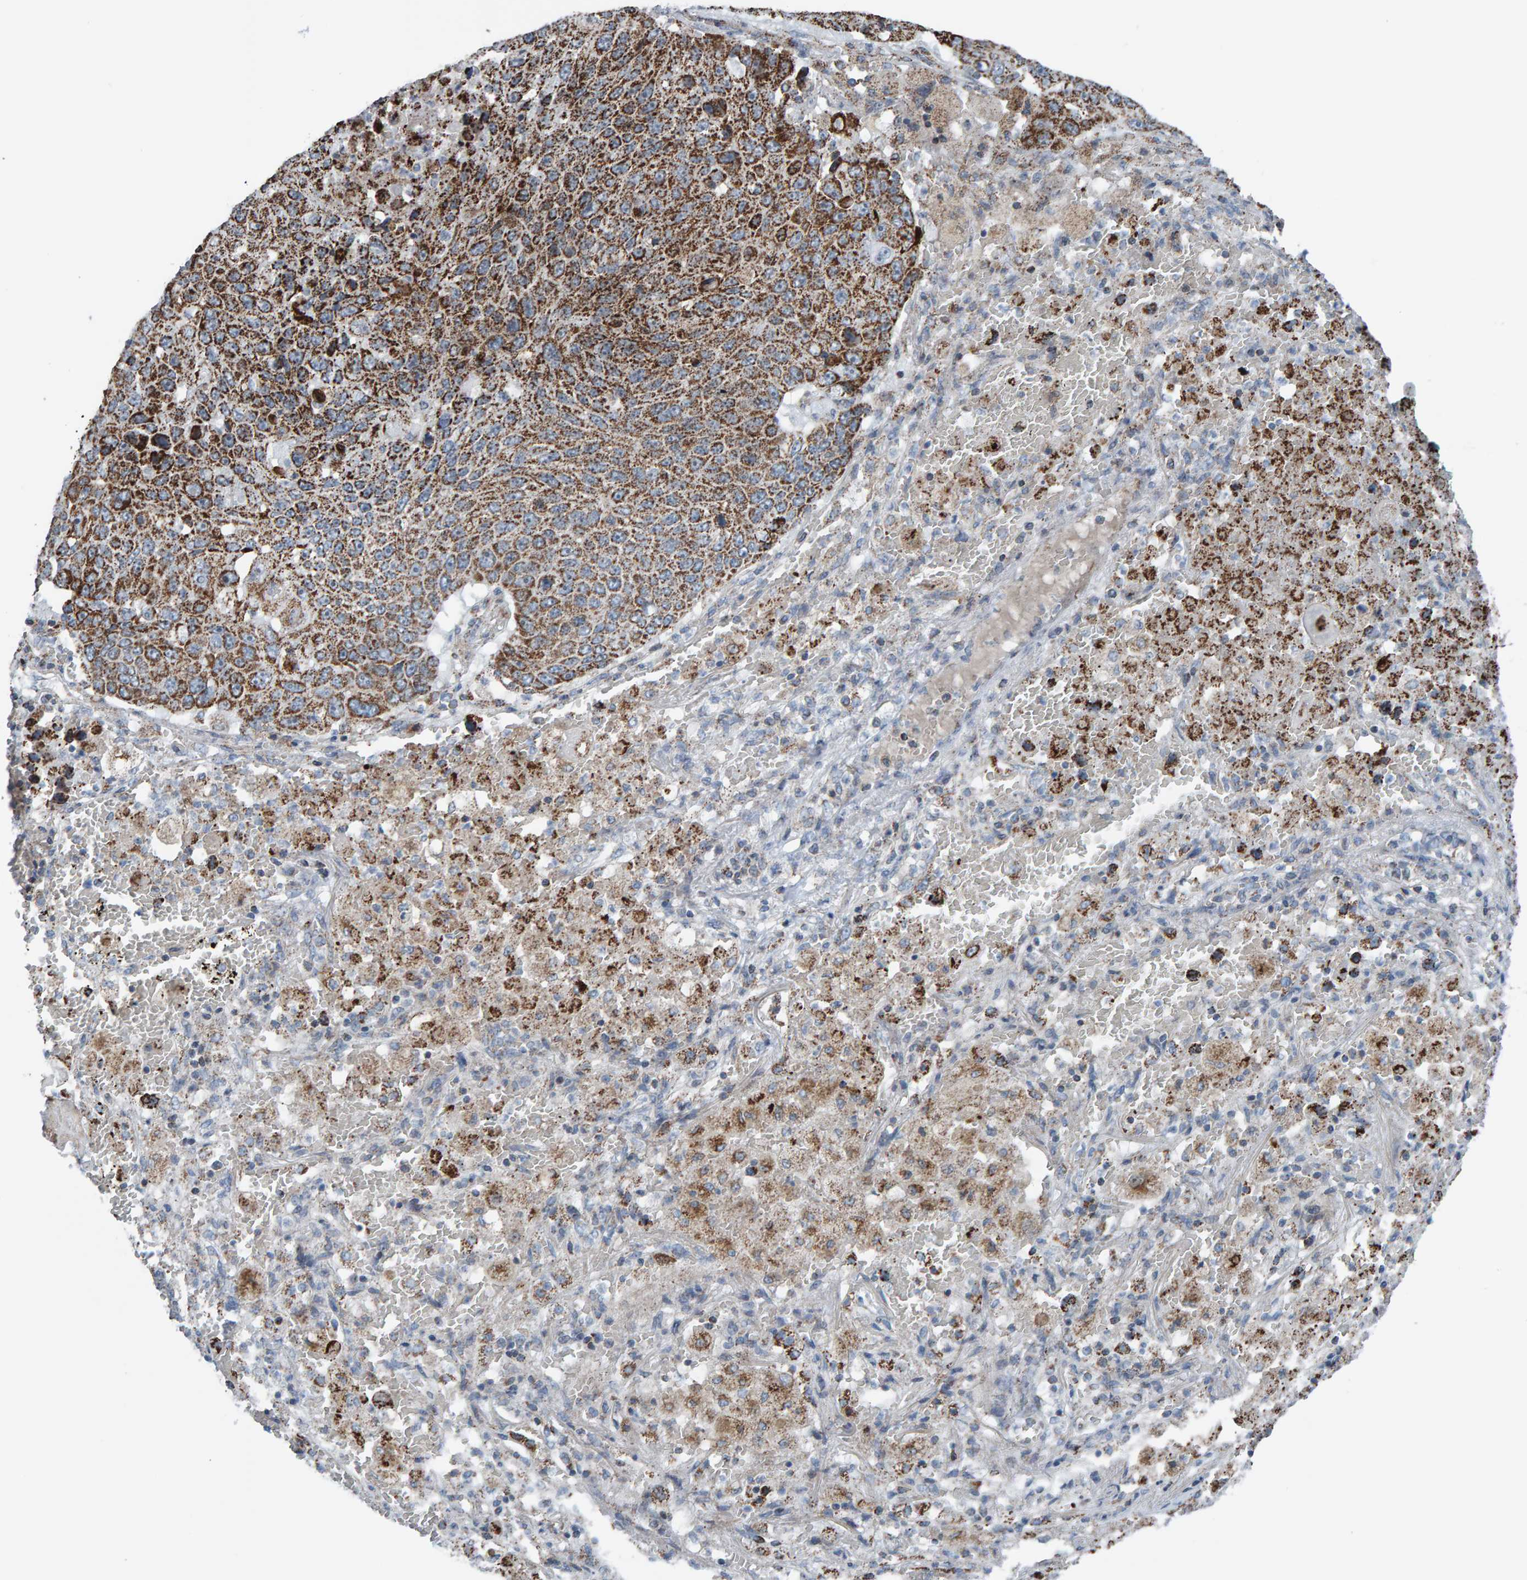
{"staining": {"intensity": "strong", "quantity": ">75%", "location": "cytoplasmic/membranous"}, "tissue": "lung cancer", "cell_type": "Tumor cells", "image_type": "cancer", "snomed": [{"axis": "morphology", "description": "Squamous cell carcinoma, NOS"}, {"axis": "topography", "description": "Lung"}], "caption": "Brown immunohistochemical staining in lung cancer (squamous cell carcinoma) reveals strong cytoplasmic/membranous expression in about >75% of tumor cells. (DAB (3,3'-diaminobenzidine) = brown stain, brightfield microscopy at high magnification).", "gene": "ZNF48", "patient": {"sex": "male", "age": 61}}